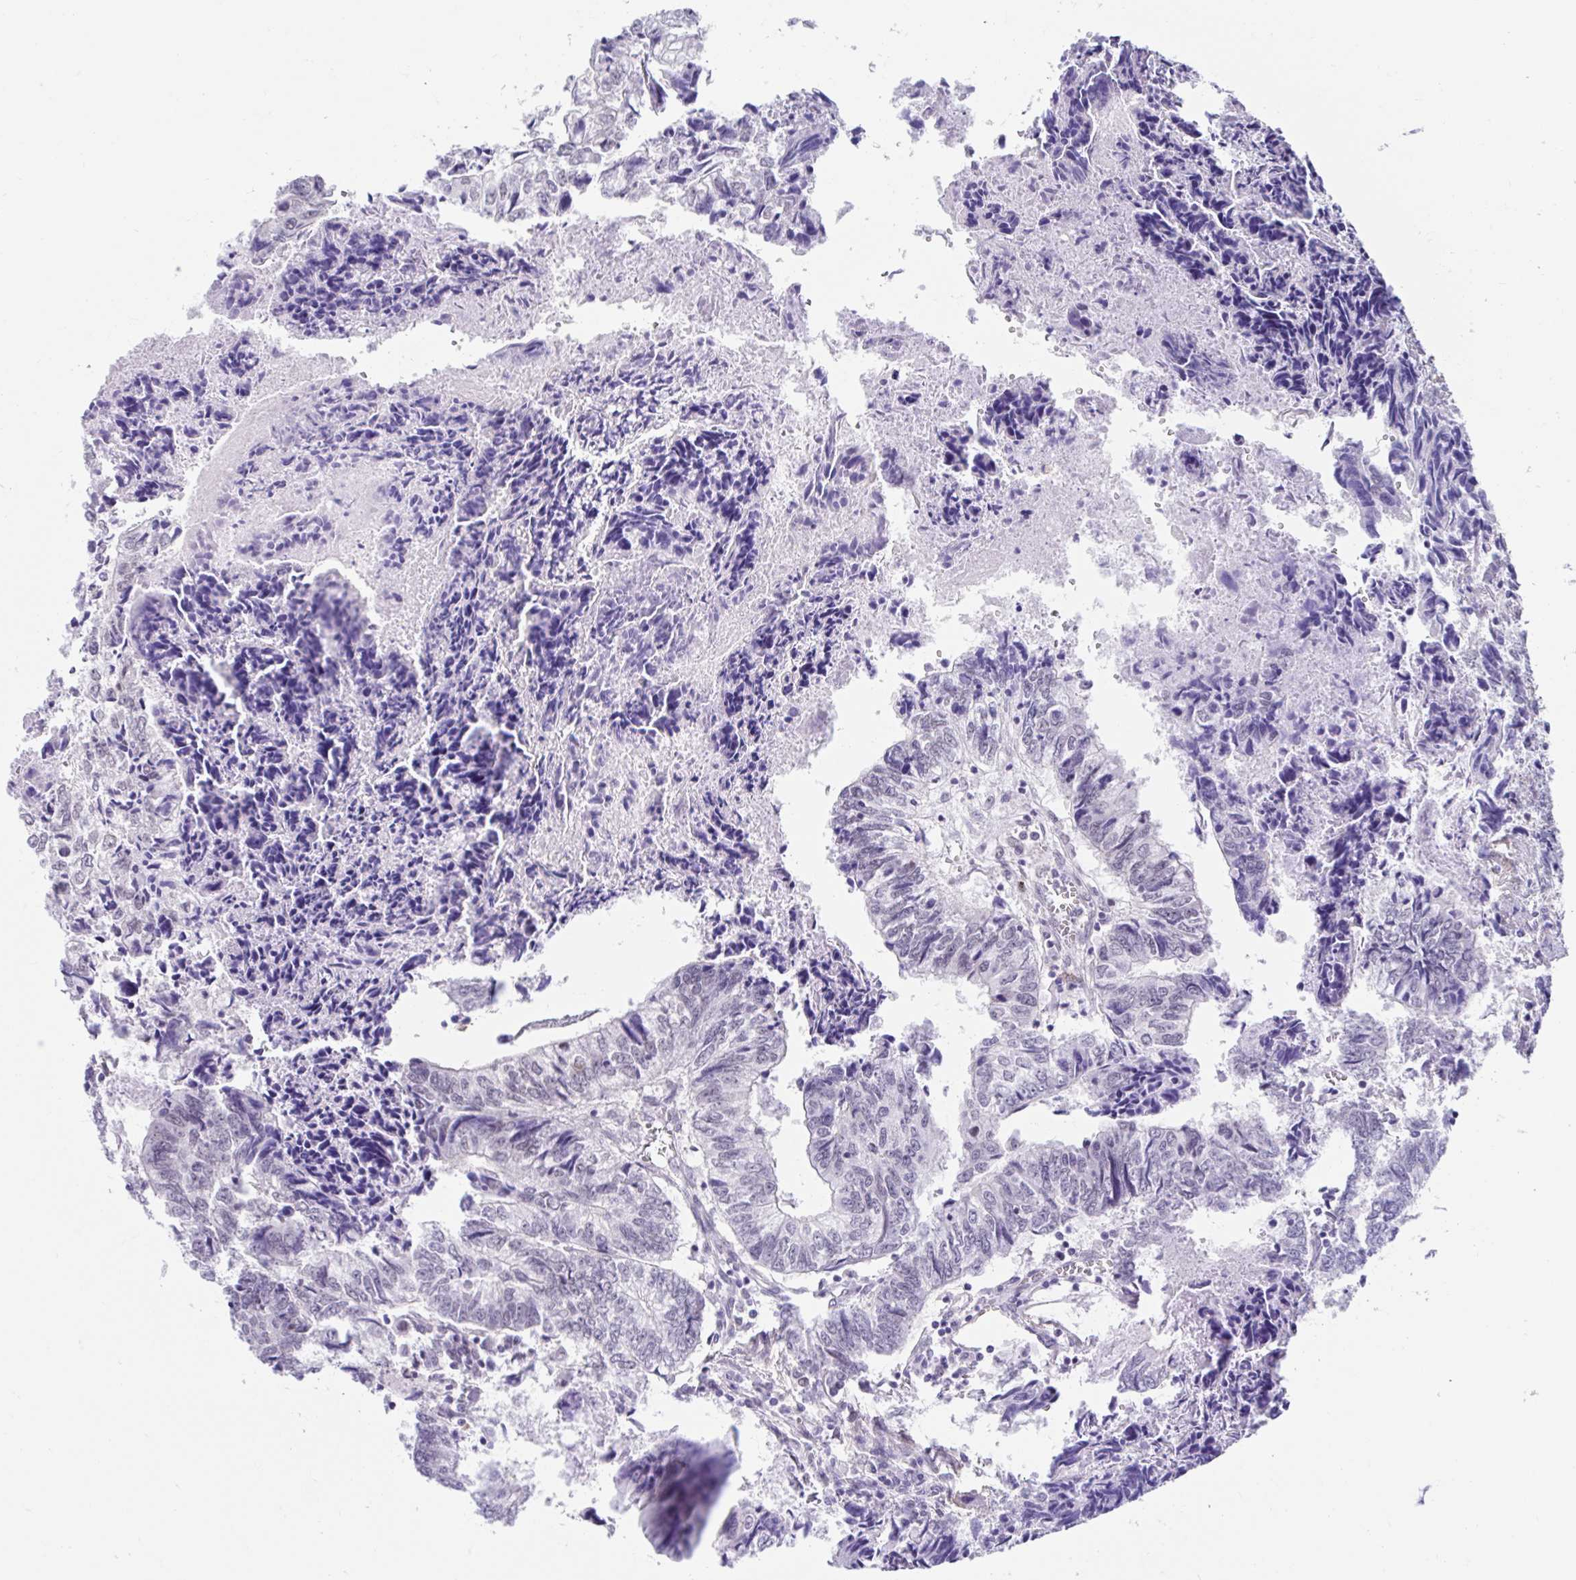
{"staining": {"intensity": "negative", "quantity": "none", "location": "none"}, "tissue": "colorectal cancer", "cell_type": "Tumor cells", "image_type": "cancer", "snomed": [{"axis": "morphology", "description": "Adenocarcinoma, NOS"}, {"axis": "topography", "description": "Colon"}], "caption": "Colorectal cancer stained for a protein using IHC reveals no expression tumor cells.", "gene": "DCAF17", "patient": {"sex": "male", "age": 86}}